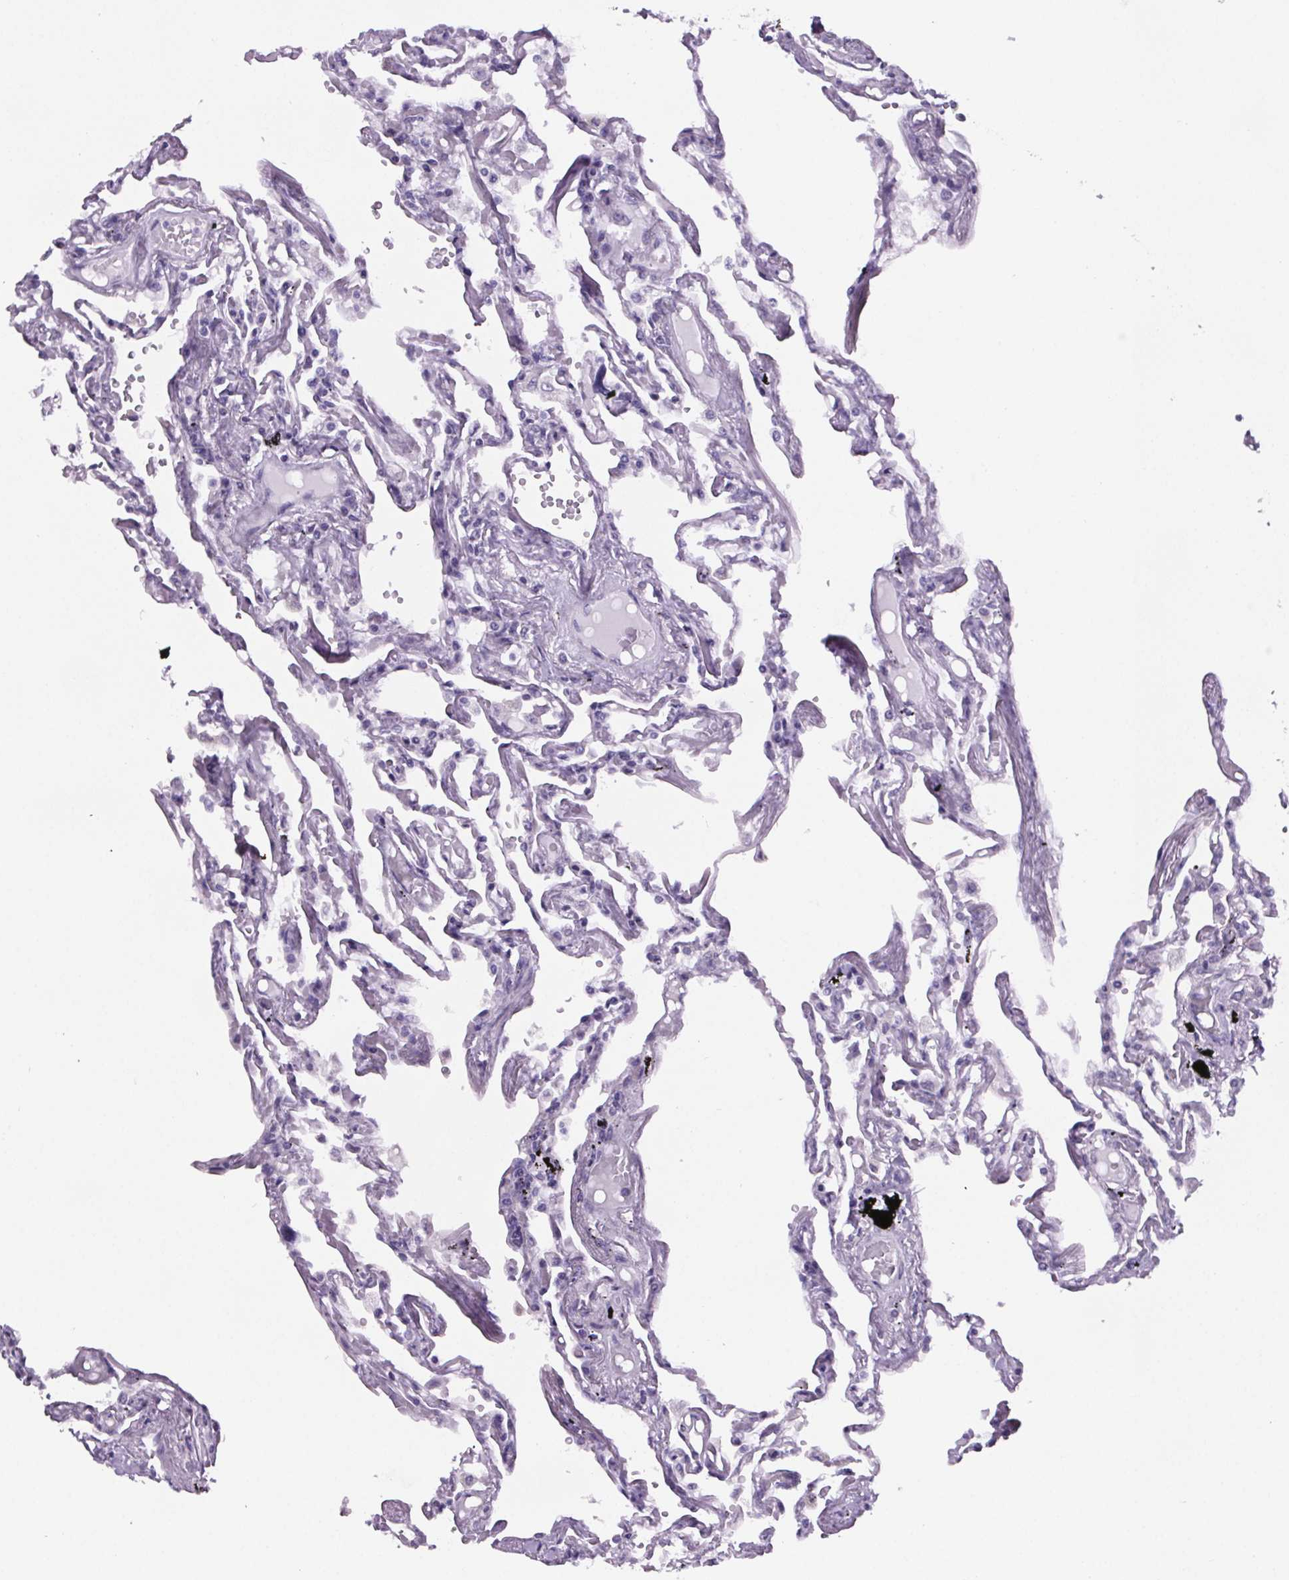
{"staining": {"intensity": "negative", "quantity": "none", "location": "none"}, "tissue": "lung", "cell_type": "Alveolar cells", "image_type": "normal", "snomed": [{"axis": "morphology", "description": "Normal tissue, NOS"}, {"axis": "morphology", "description": "Adenocarcinoma, NOS"}, {"axis": "topography", "description": "Cartilage tissue"}, {"axis": "topography", "description": "Lung"}], "caption": "Immunohistochemical staining of benign human lung displays no significant expression in alveolar cells.", "gene": "CUBN", "patient": {"sex": "female", "age": 67}}